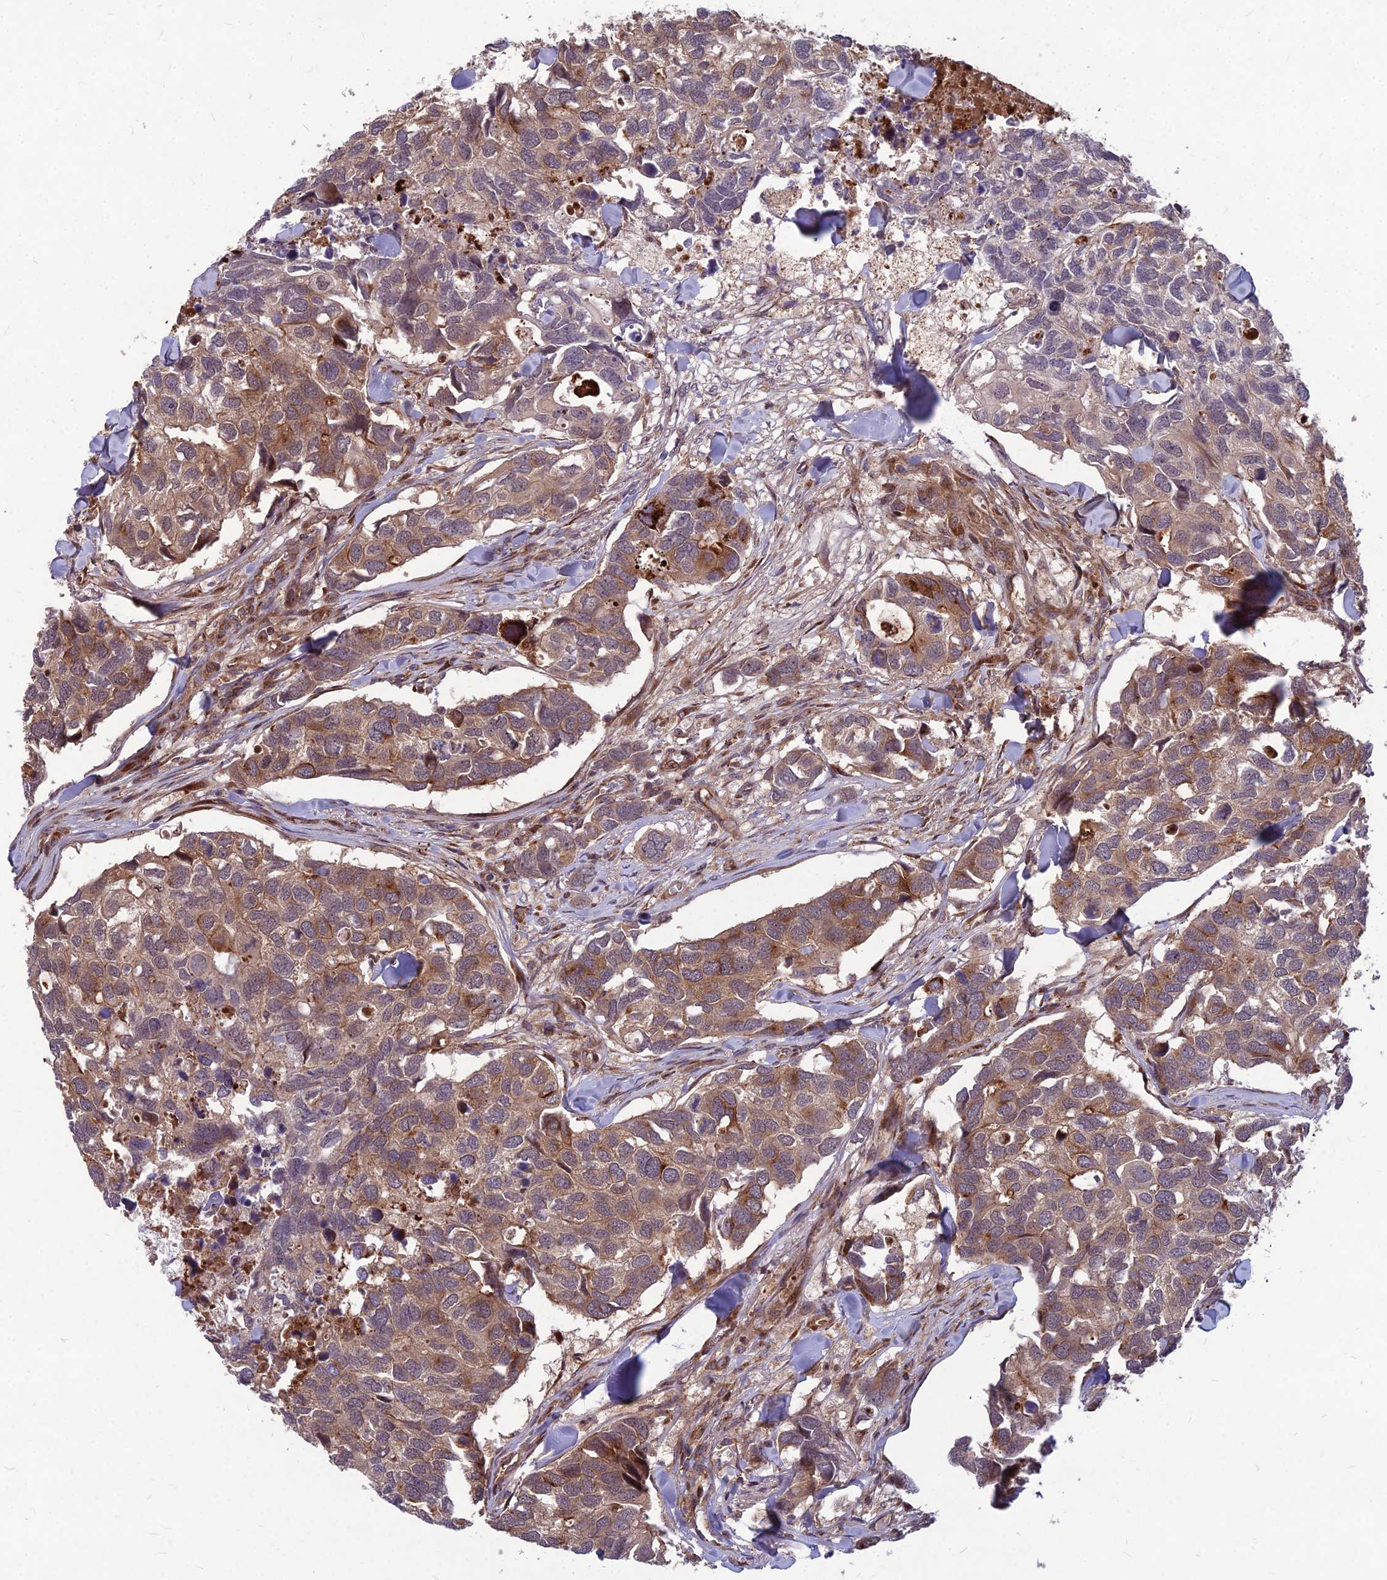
{"staining": {"intensity": "moderate", "quantity": ">75%", "location": "cytoplasmic/membranous"}, "tissue": "breast cancer", "cell_type": "Tumor cells", "image_type": "cancer", "snomed": [{"axis": "morphology", "description": "Duct carcinoma"}, {"axis": "topography", "description": "Breast"}], "caption": "Brown immunohistochemical staining in breast intraductal carcinoma exhibits moderate cytoplasmic/membranous expression in approximately >75% of tumor cells. The staining is performed using DAB (3,3'-diaminobenzidine) brown chromogen to label protein expression. The nuclei are counter-stained blue using hematoxylin.", "gene": "MFSD8", "patient": {"sex": "female", "age": 83}}